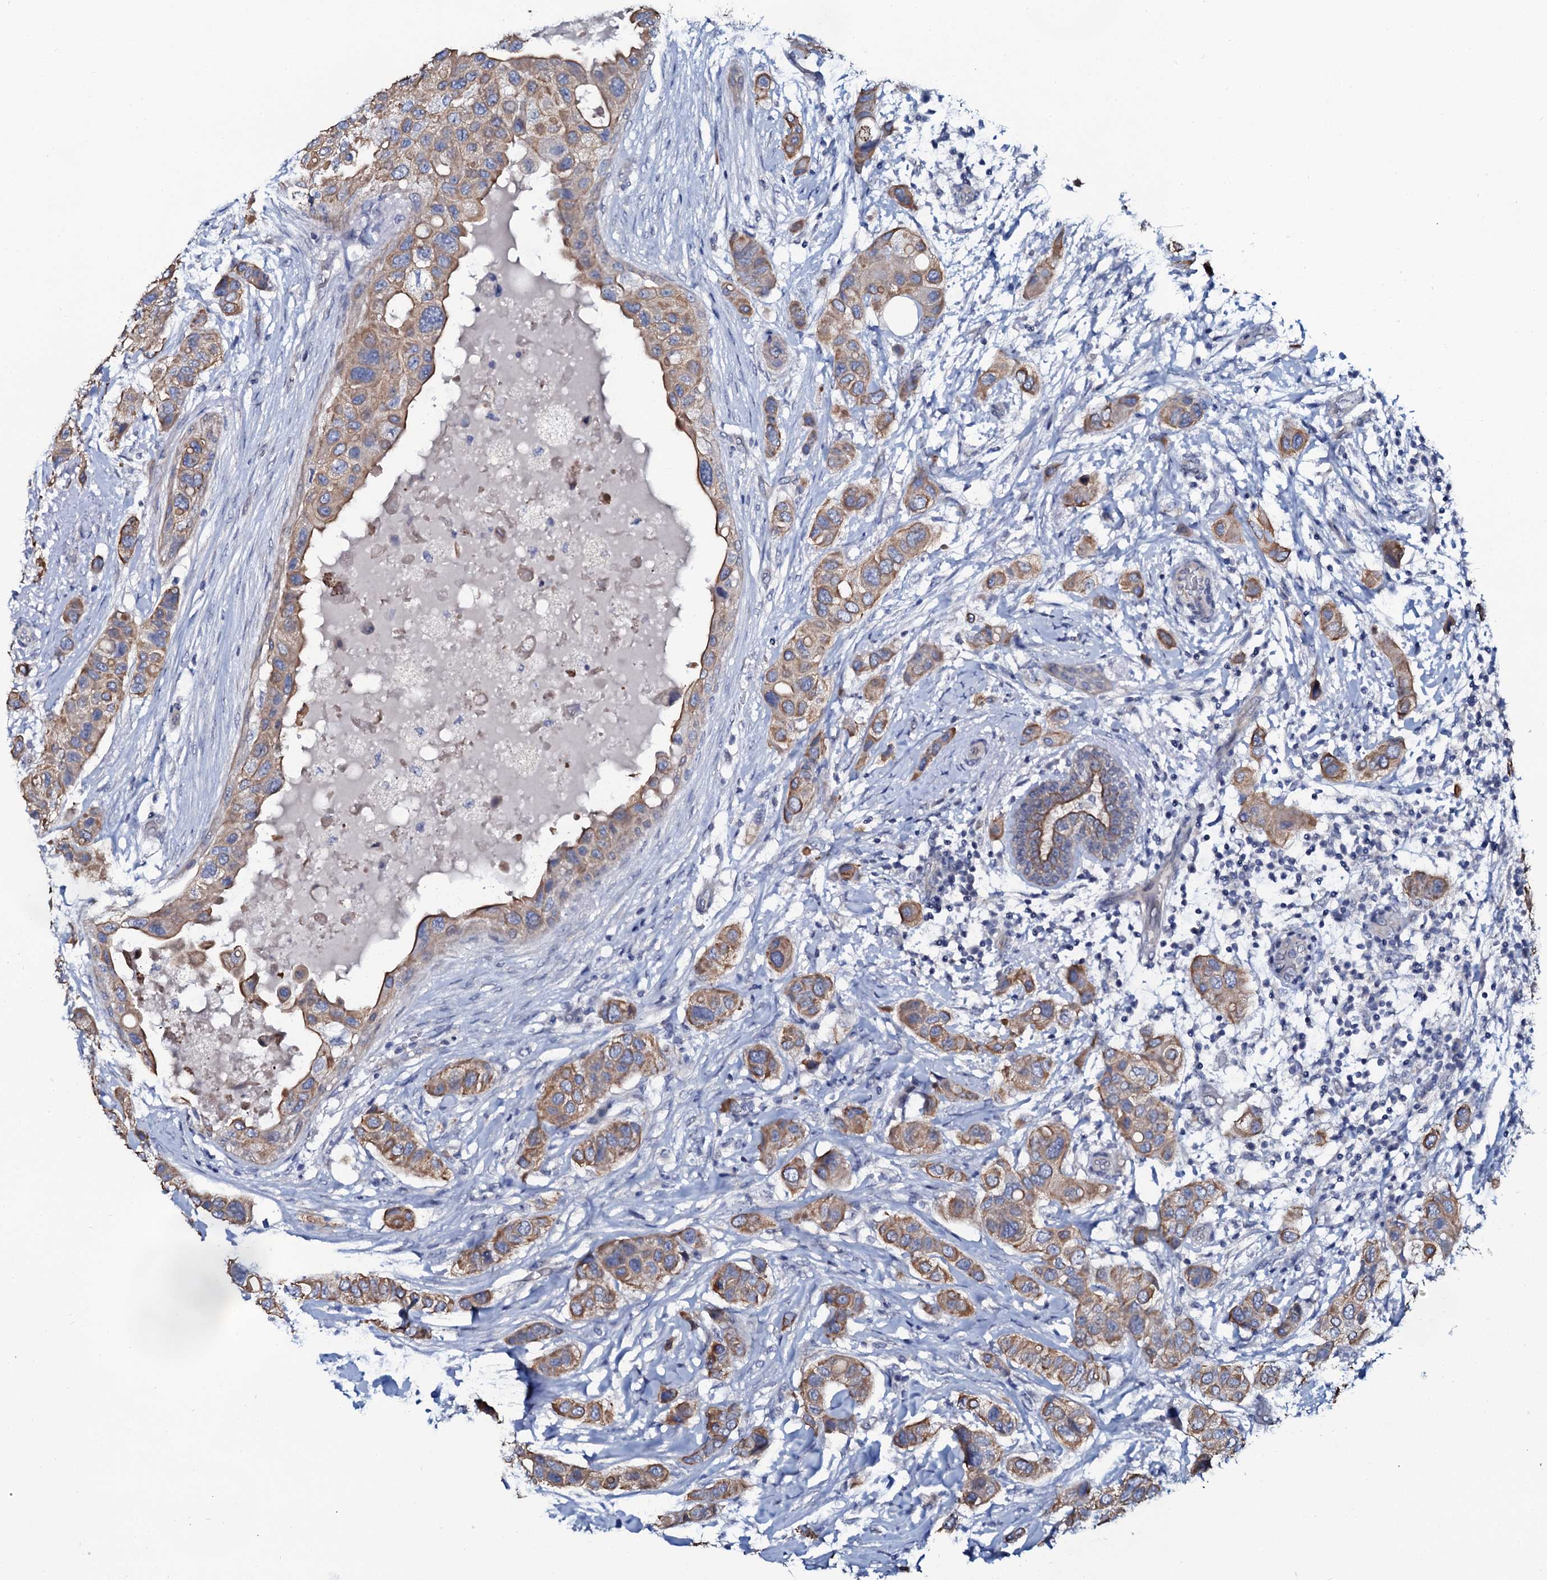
{"staining": {"intensity": "moderate", "quantity": ">75%", "location": "cytoplasmic/membranous"}, "tissue": "breast cancer", "cell_type": "Tumor cells", "image_type": "cancer", "snomed": [{"axis": "morphology", "description": "Lobular carcinoma"}, {"axis": "topography", "description": "Breast"}], "caption": "Breast cancer (lobular carcinoma) stained with immunohistochemistry (IHC) demonstrates moderate cytoplasmic/membranous expression in approximately >75% of tumor cells. The protein is shown in brown color, while the nuclei are stained blue.", "gene": "C10orf88", "patient": {"sex": "female", "age": 51}}